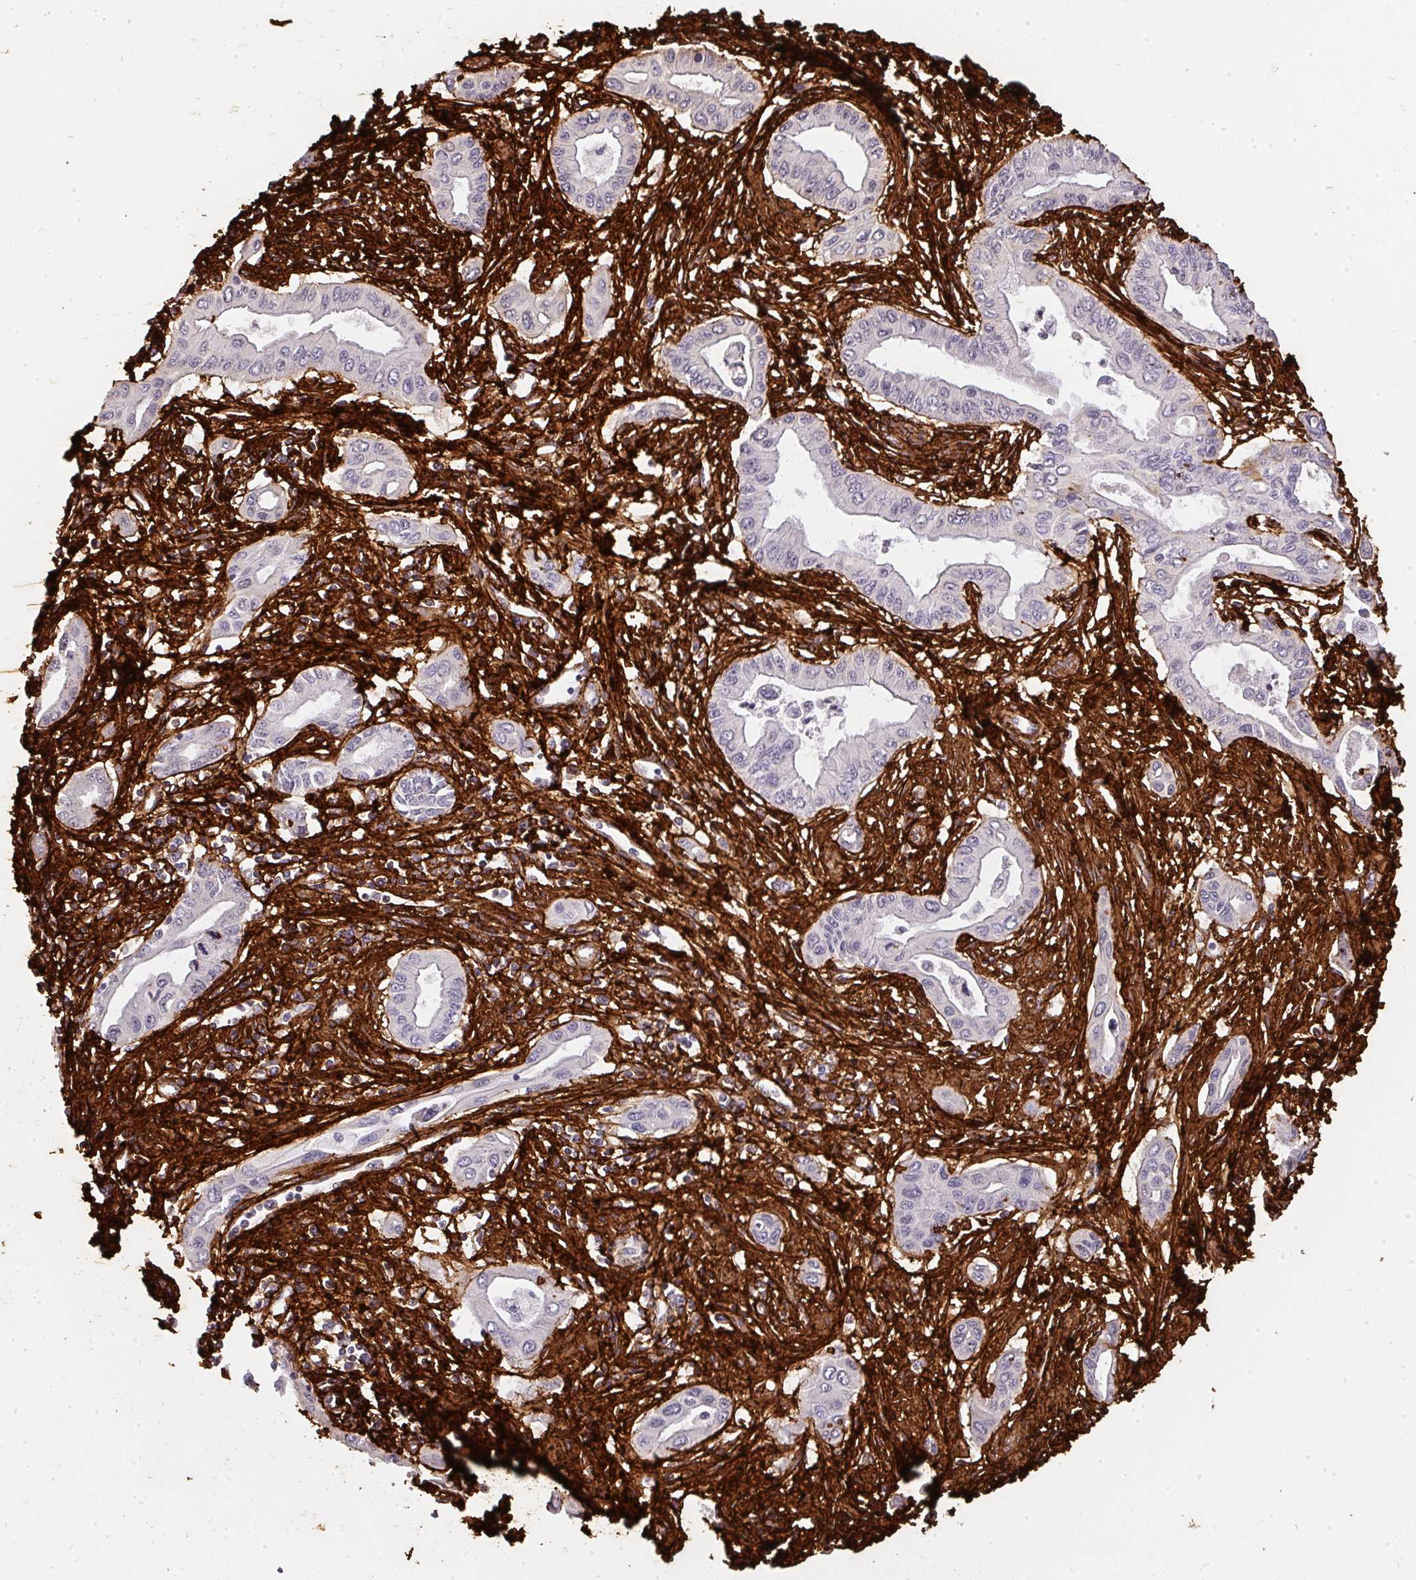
{"staining": {"intensity": "negative", "quantity": "none", "location": "none"}, "tissue": "pancreatic cancer", "cell_type": "Tumor cells", "image_type": "cancer", "snomed": [{"axis": "morphology", "description": "Adenocarcinoma, NOS"}, {"axis": "topography", "description": "Pancreas"}], "caption": "Tumor cells are negative for protein expression in human pancreatic adenocarcinoma.", "gene": "COL3A1", "patient": {"sex": "female", "age": 62}}